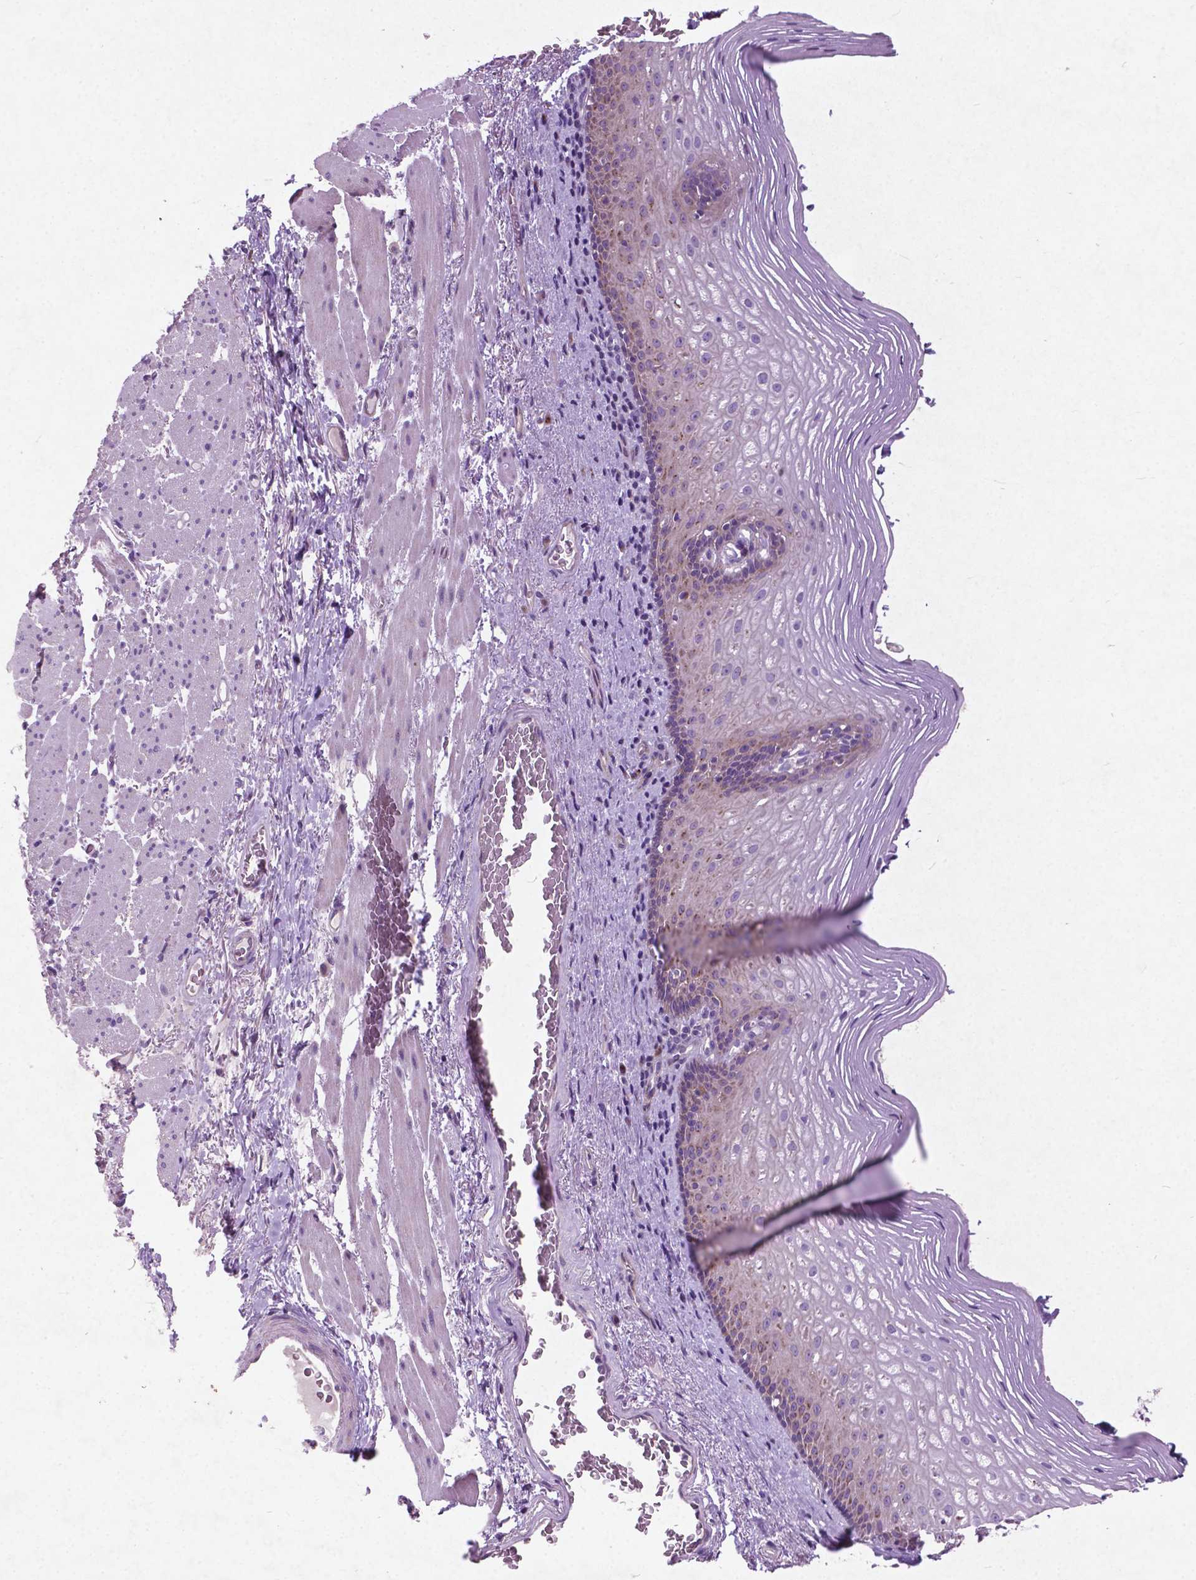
{"staining": {"intensity": "weak", "quantity": "25%-75%", "location": "cytoplasmic/membranous,nuclear"}, "tissue": "esophagus", "cell_type": "Squamous epithelial cells", "image_type": "normal", "snomed": [{"axis": "morphology", "description": "Normal tissue, NOS"}, {"axis": "topography", "description": "Esophagus"}], "caption": "Brown immunohistochemical staining in normal human esophagus shows weak cytoplasmic/membranous,nuclear positivity in approximately 25%-75% of squamous epithelial cells.", "gene": "ATG4D", "patient": {"sex": "male", "age": 76}}